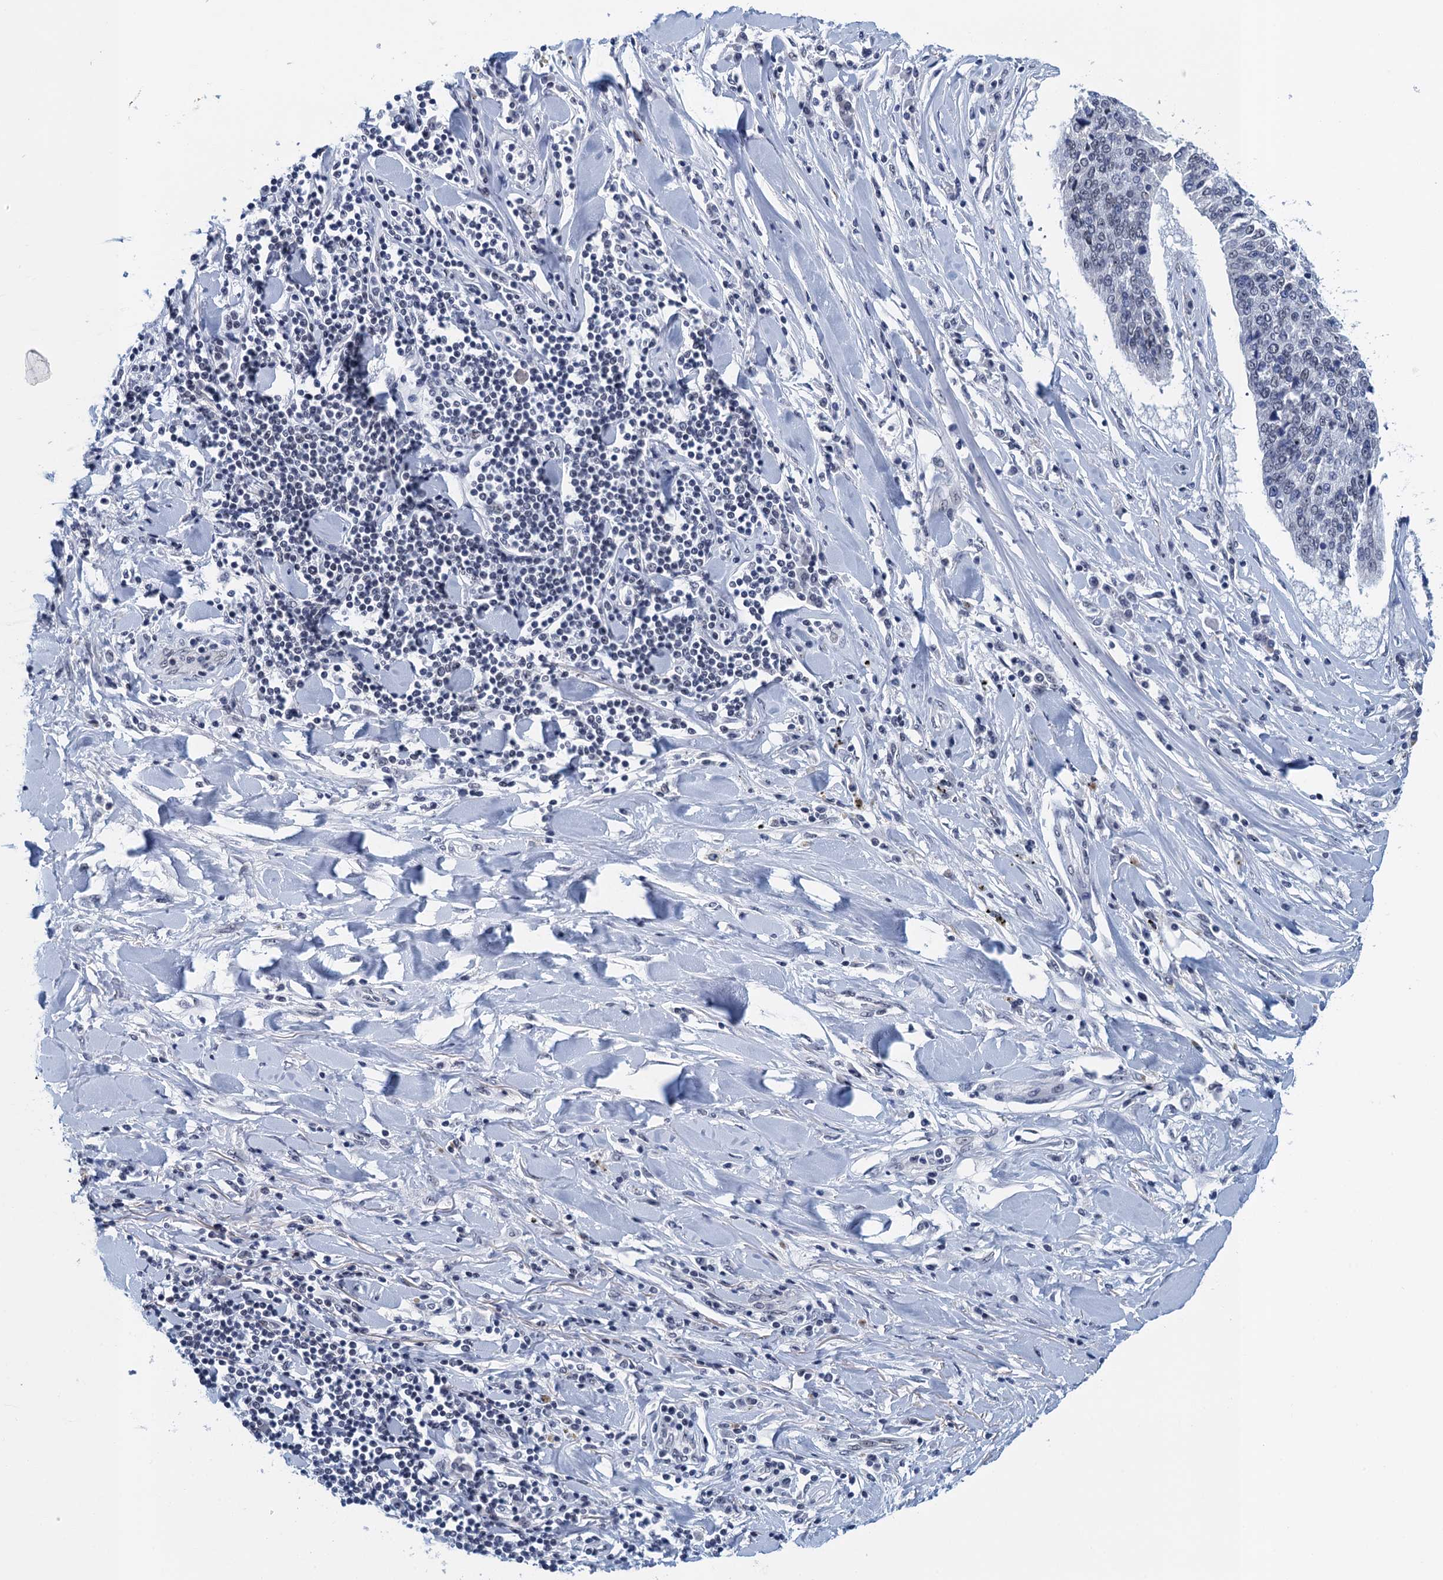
{"staining": {"intensity": "negative", "quantity": "none", "location": "none"}, "tissue": "lung cancer", "cell_type": "Tumor cells", "image_type": "cancer", "snomed": [{"axis": "morphology", "description": "Normal tissue, NOS"}, {"axis": "morphology", "description": "Squamous cell carcinoma, NOS"}, {"axis": "topography", "description": "Cartilage tissue"}, {"axis": "topography", "description": "Bronchus"}, {"axis": "topography", "description": "Lung"}, {"axis": "topography", "description": "Peripheral nerve tissue"}], "caption": "The photomicrograph shows no significant positivity in tumor cells of squamous cell carcinoma (lung). (DAB (3,3'-diaminobenzidine) immunohistochemistry (IHC) with hematoxylin counter stain).", "gene": "EPS8L1", "patient": {"sex": "female", "age": 49}}